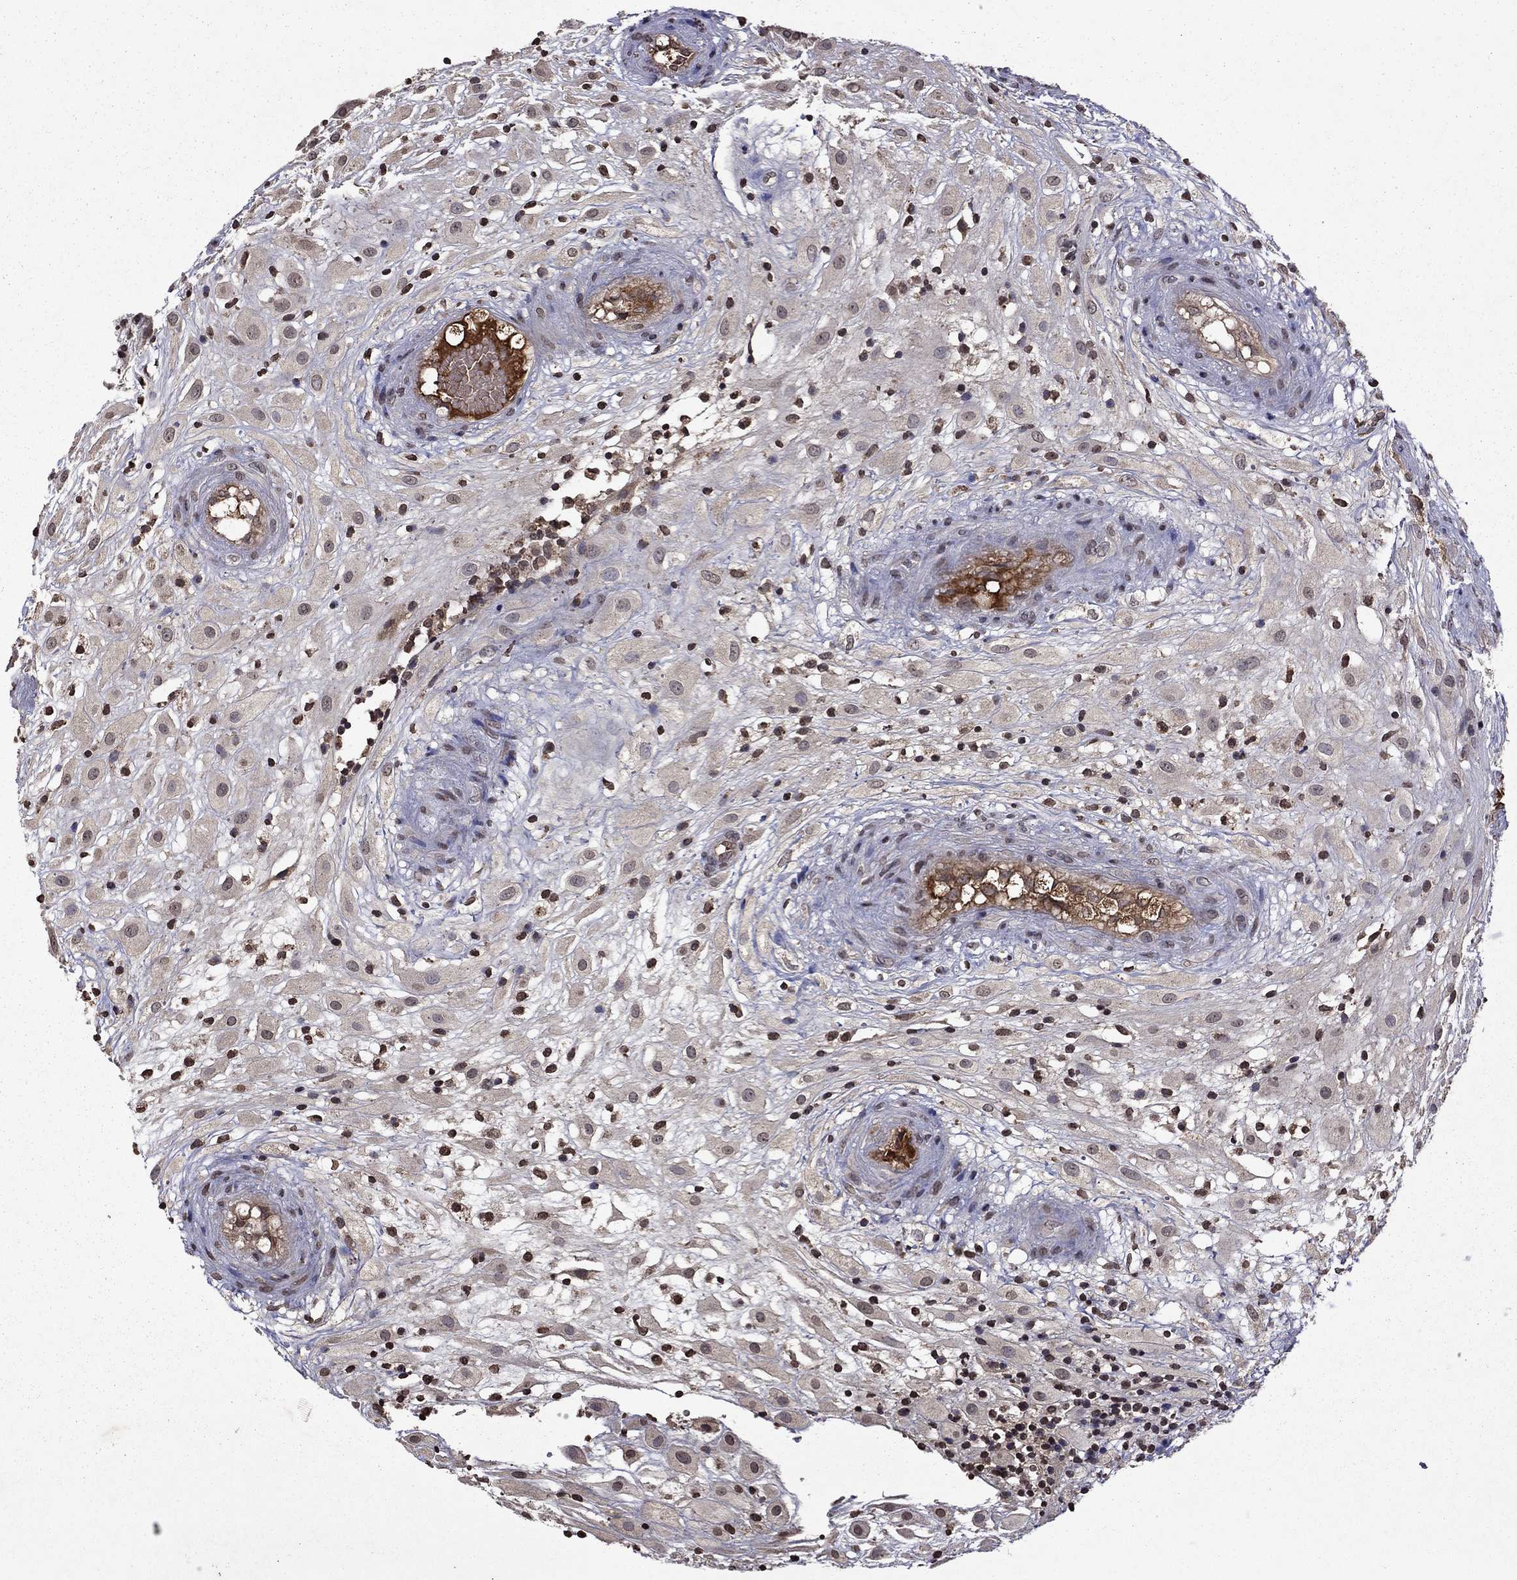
{"staining": {"intensity": "negative", "quantity": "none", "location": "none"}, "tissue": "placenta", "cell_type": "Decidual cells", "image_type": "normal", "snomed": [{"axis": "morphology", "description": "Normal tissue, NOS"}, {"axis": "topography", "description": "Placenta"}], "caption": "DAB (3,3'-diaminobenzidine) immunohistochemical staining of normal human placenta shows no significant expression in decidual cells.", "gene": "NLGN1", "patient": {"sex": "female", "age": 24}}